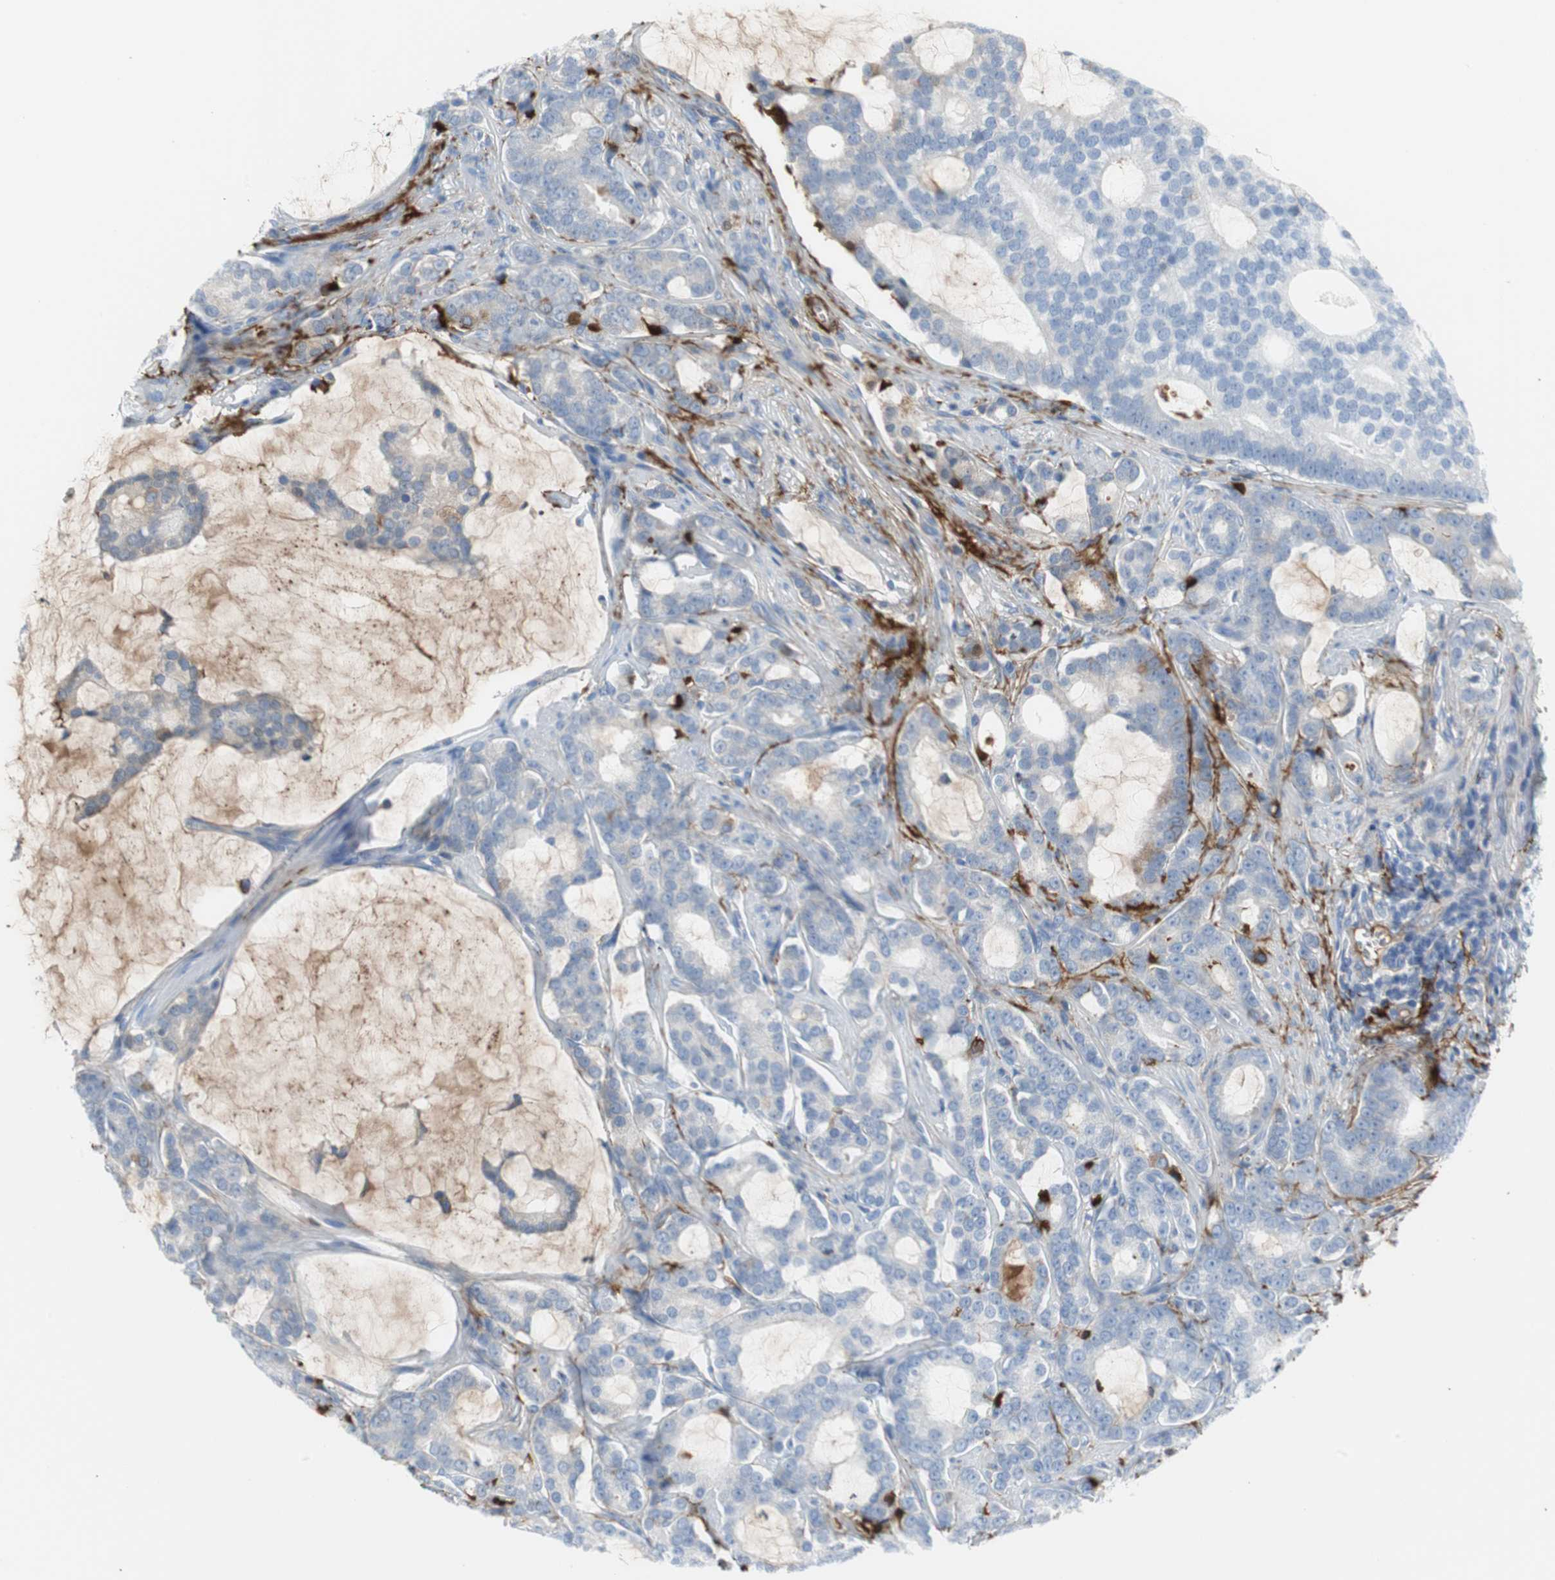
{"staining": {"intensity": "strong", "quantity": "<25%", "location": "cytoplasmic/membranous"}, "tissue": "prostate cancer", "cell_type": "Tumor cells", "image_type": "cancer", "snomed": [{"axis": "morphology", "description": "Adenocarcinoma, Low grade"}, {"axis": "topography", "description": "Prostate"}], "caption": "Prostate cancer stained with DAB IHC shows medium levels of strong cytoplasmic/membranous staining in about <25% of tumor cells. The staining was performed using DAB (3,3'-diaminobenzidine), with brown indicating positive protein expression. Nuclei are stained blue with hematoxylin.", "gene": "APCS", "patient": {"sex": "male", "age": 58}}